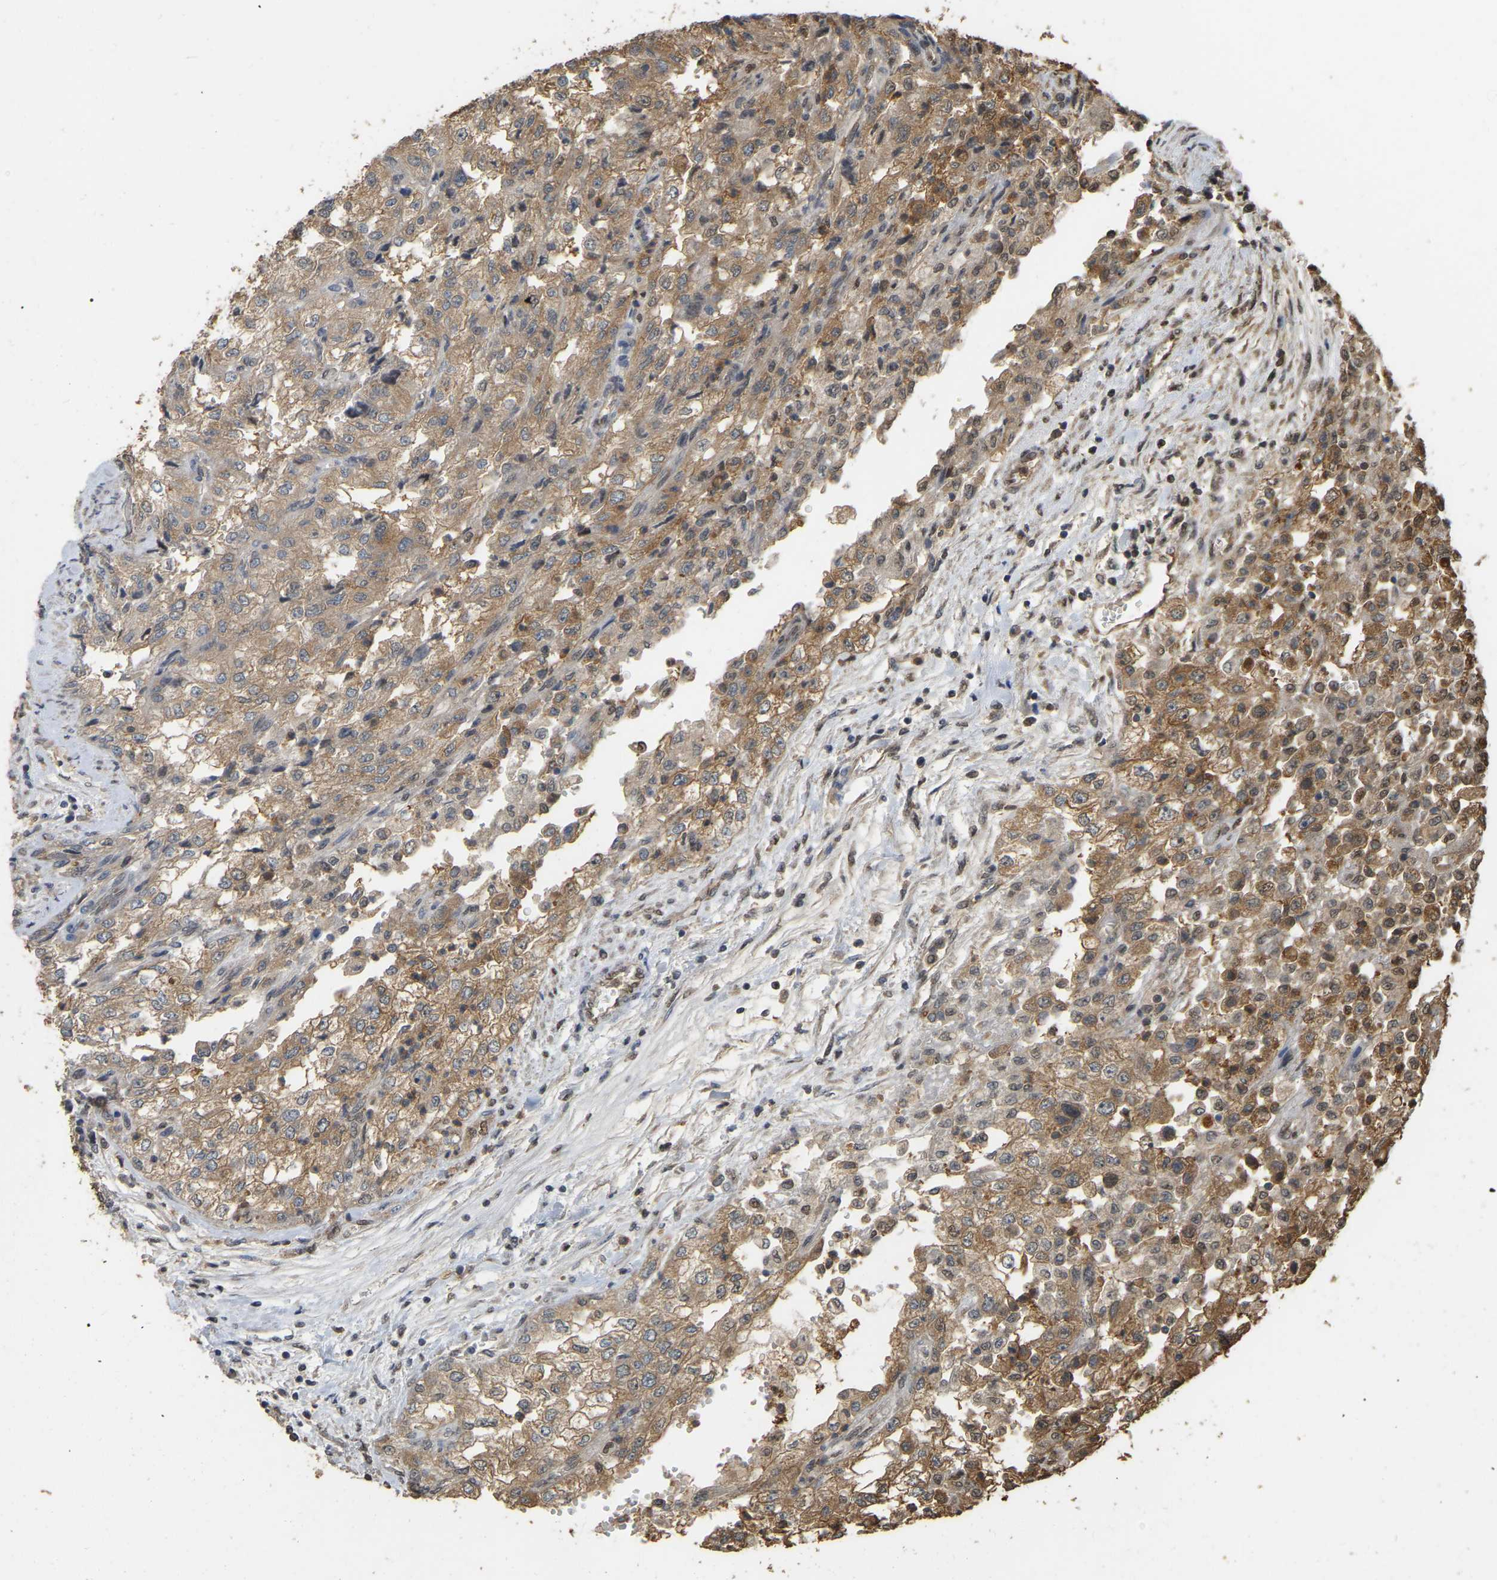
{"staining": {"intensity": "moderate", "quantity": ">75%", "location": "cytoplasmic/membranous"}, "tissue": "renal cancer", "cell_type": "Tumor cells", "image_type": "cancer", "snomed": [{"axis": "morphology", "description": "Adenocarcinoma, NOS"}, {"axis": "topography", "description": "Kidney"}], "caption": "Immunohistochemistry micrograph of human adenocarcinoma (renal) stained for a protein (brown), which reveals medium levels of moderate cytoplasmic/membranous positivity in approximately >75% of tumor cells.", "gene": "FAM219A", "patient": {"sex": "female", "age": 54}}